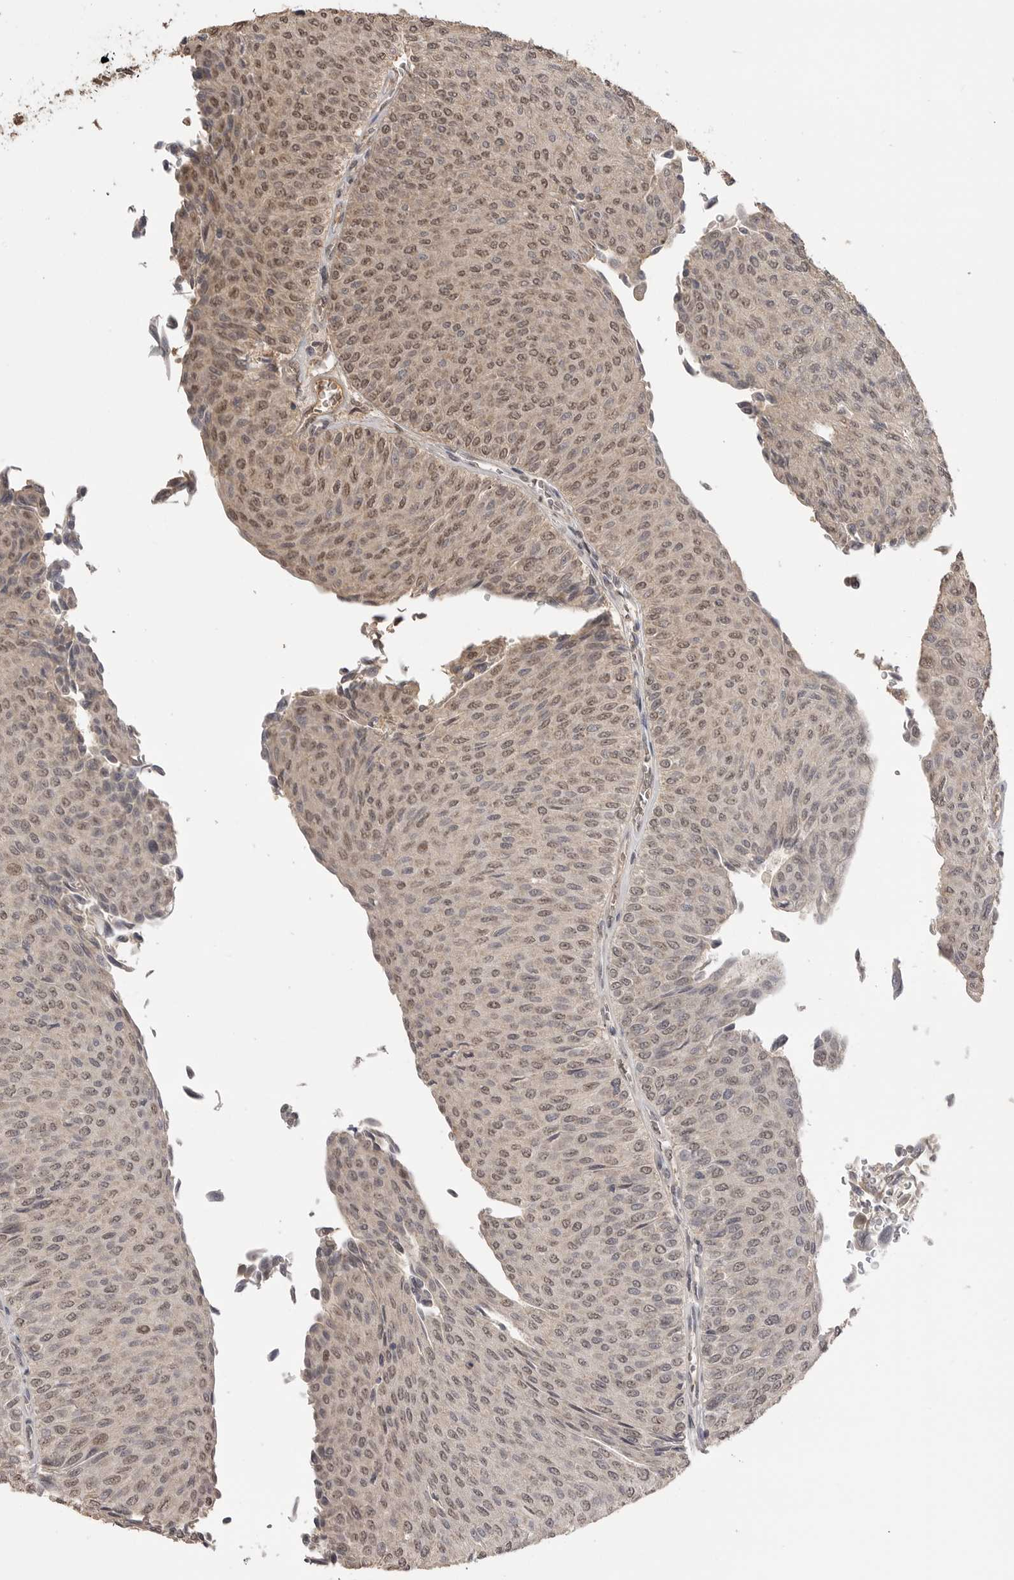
{"staining": {"intensity": "moderate", "quantity": ">75%", "location": "nuclear"}, "tissue": "urothelial cancer", "cell_type": "Tumor cells", "image_type": "cancer", "snomed": [{"axis": "morphology", "description": "Urothelial carcinoma, Low grade"}, {"axis": "topography", "description": "Urinary bladder"}], "caption": "A histopathology image showing moderate nuclear staining in about >75% of tumor cells in urothelial cancer, as visualized by brown immunohistochemical staining.", "gene": "ASPSCR1", "patient": {"sex": "male", "age": 78}}